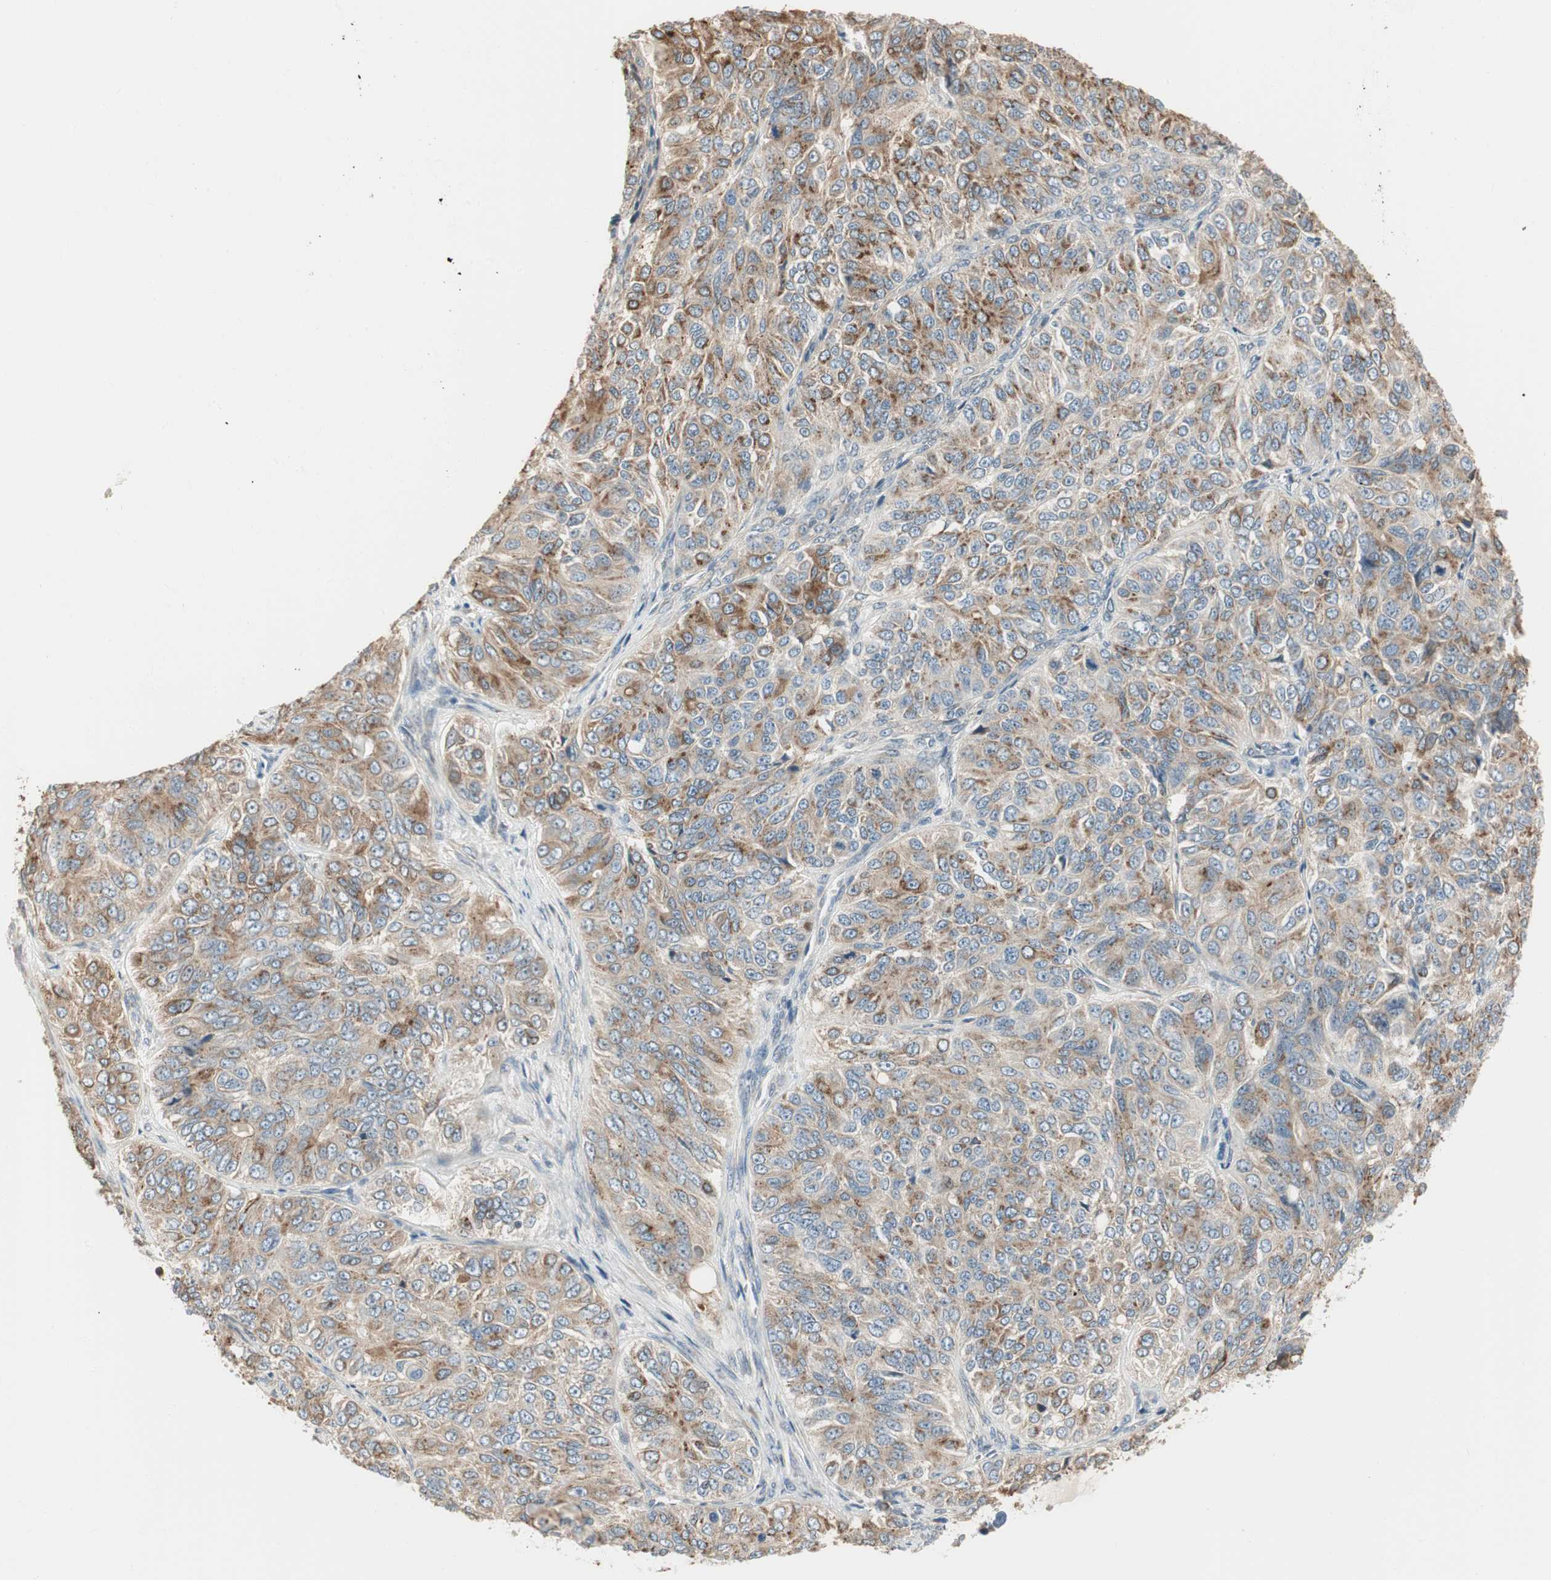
{"staining": {"intensity": "moderate", "quantity": "25%-75%", "location": "cytoplasmic/membranous"}, "tissue": "ovarian cancer", "cell_type": "Tumor cells", "image_type": "cancer", "snomed": [{"axis": "morphology", "description": "Carcinoma, endometroid"}, {"axis": "topography", "description": "Ovary"}], "caption": "Brown immunohistochemical staining in human ovarian cancer (endometroid carcinoma) exhibits moderate cytoplasmic/membranous positivity in about 25%-75% of tumor cells. The protein is stained brown, and the nuclei are stained in blue (DAB IHC with brightfield microscopy, high magnification).", "gene": "NUCB2", "patient": {"sex": "female", "age": 51}}